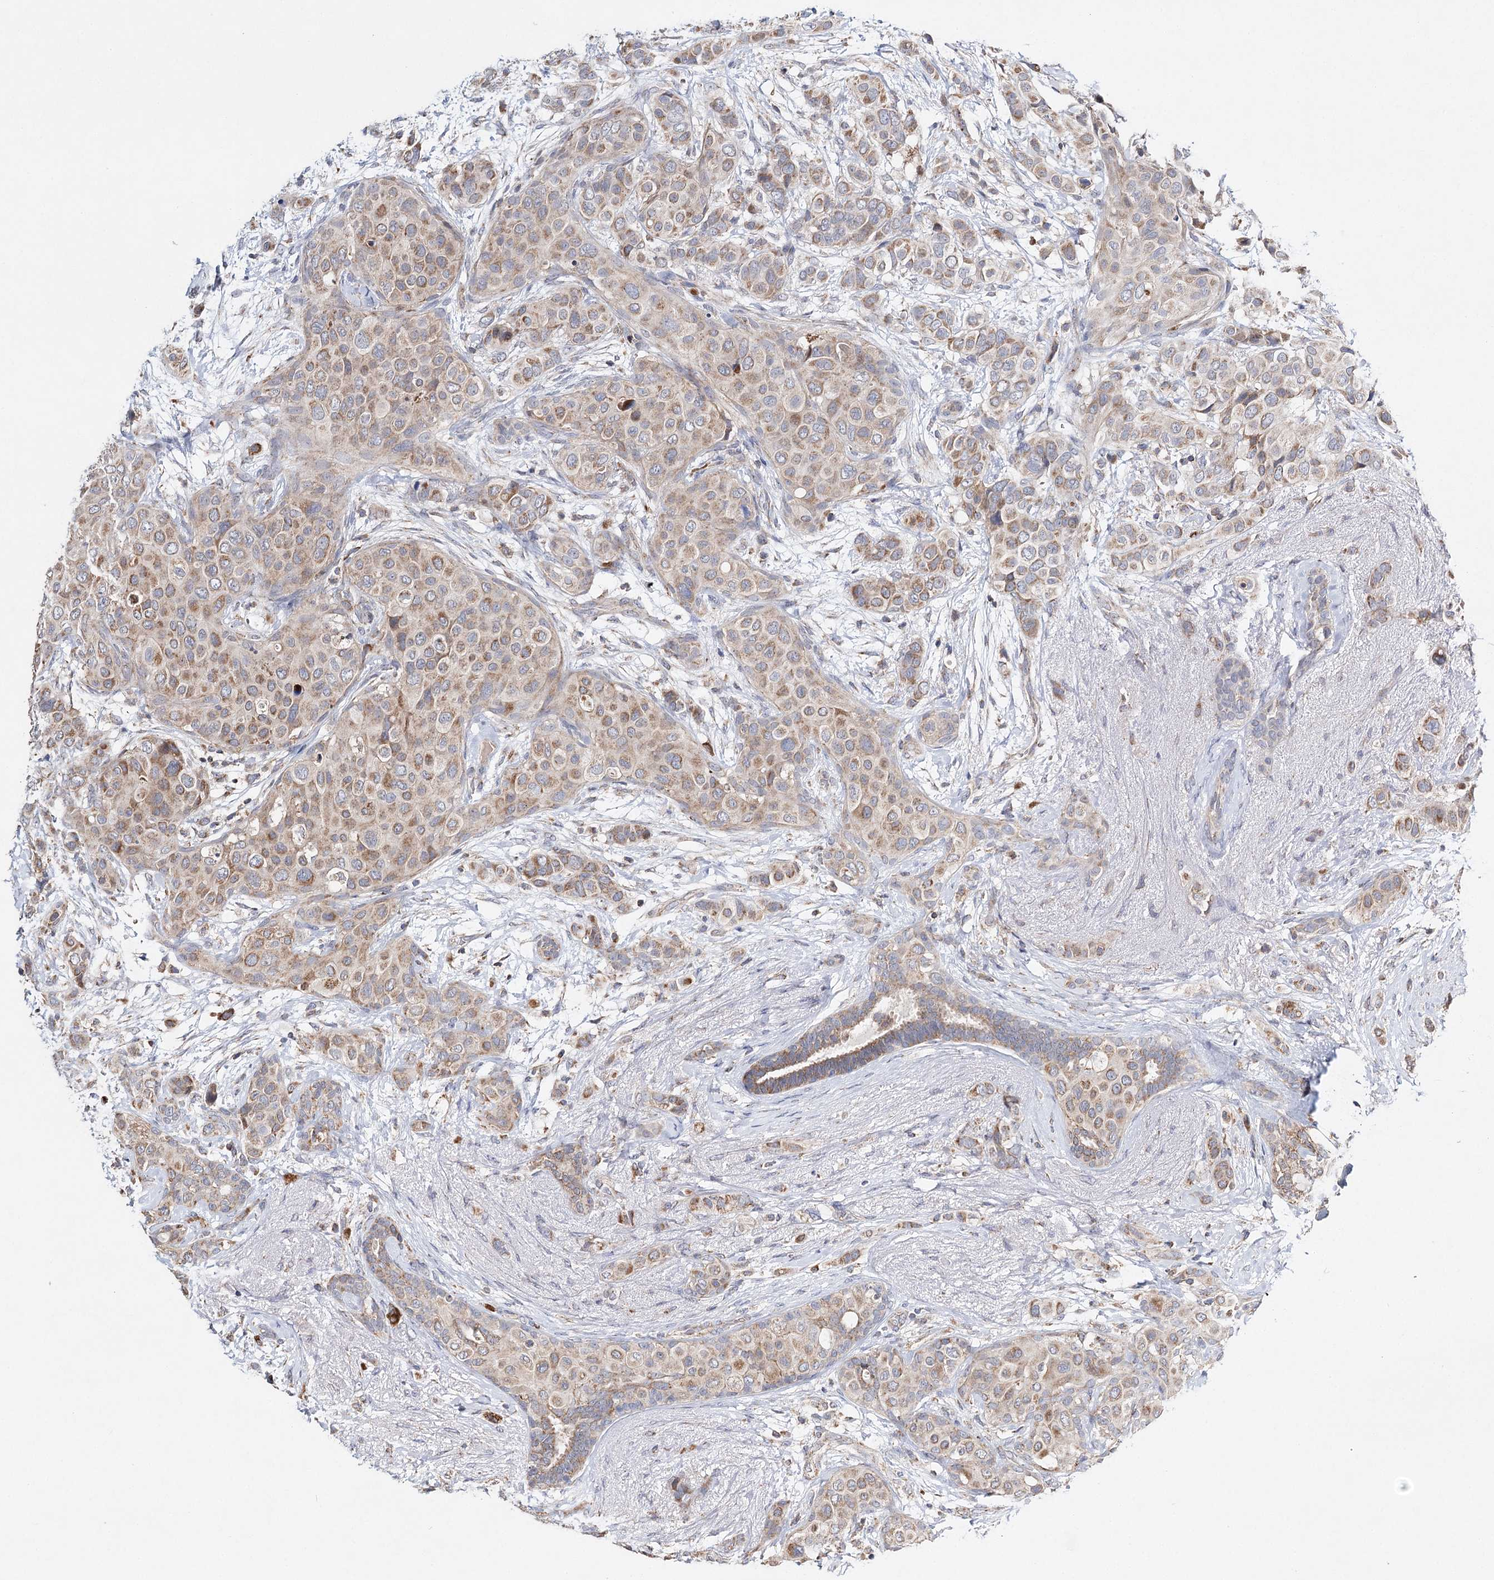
{"staining": {"intensity": "weak", "quantity": ">75%", "location": "cytoplasmic/membranous"}, "tissue": "breast cancer", "cell_type": "Tumor cells", "image_type": "cancer", "snomed": [{"axis": "morphology", "description": "Lobular carcinoma"}, {"axis": "topography", "description": "Breast"}], "caption": "Breast cancer stained with a protein marker reveals weak staining in tumor cells.", "gene": "CFAP46", "patient": {"sex": "female", "age": 51}}